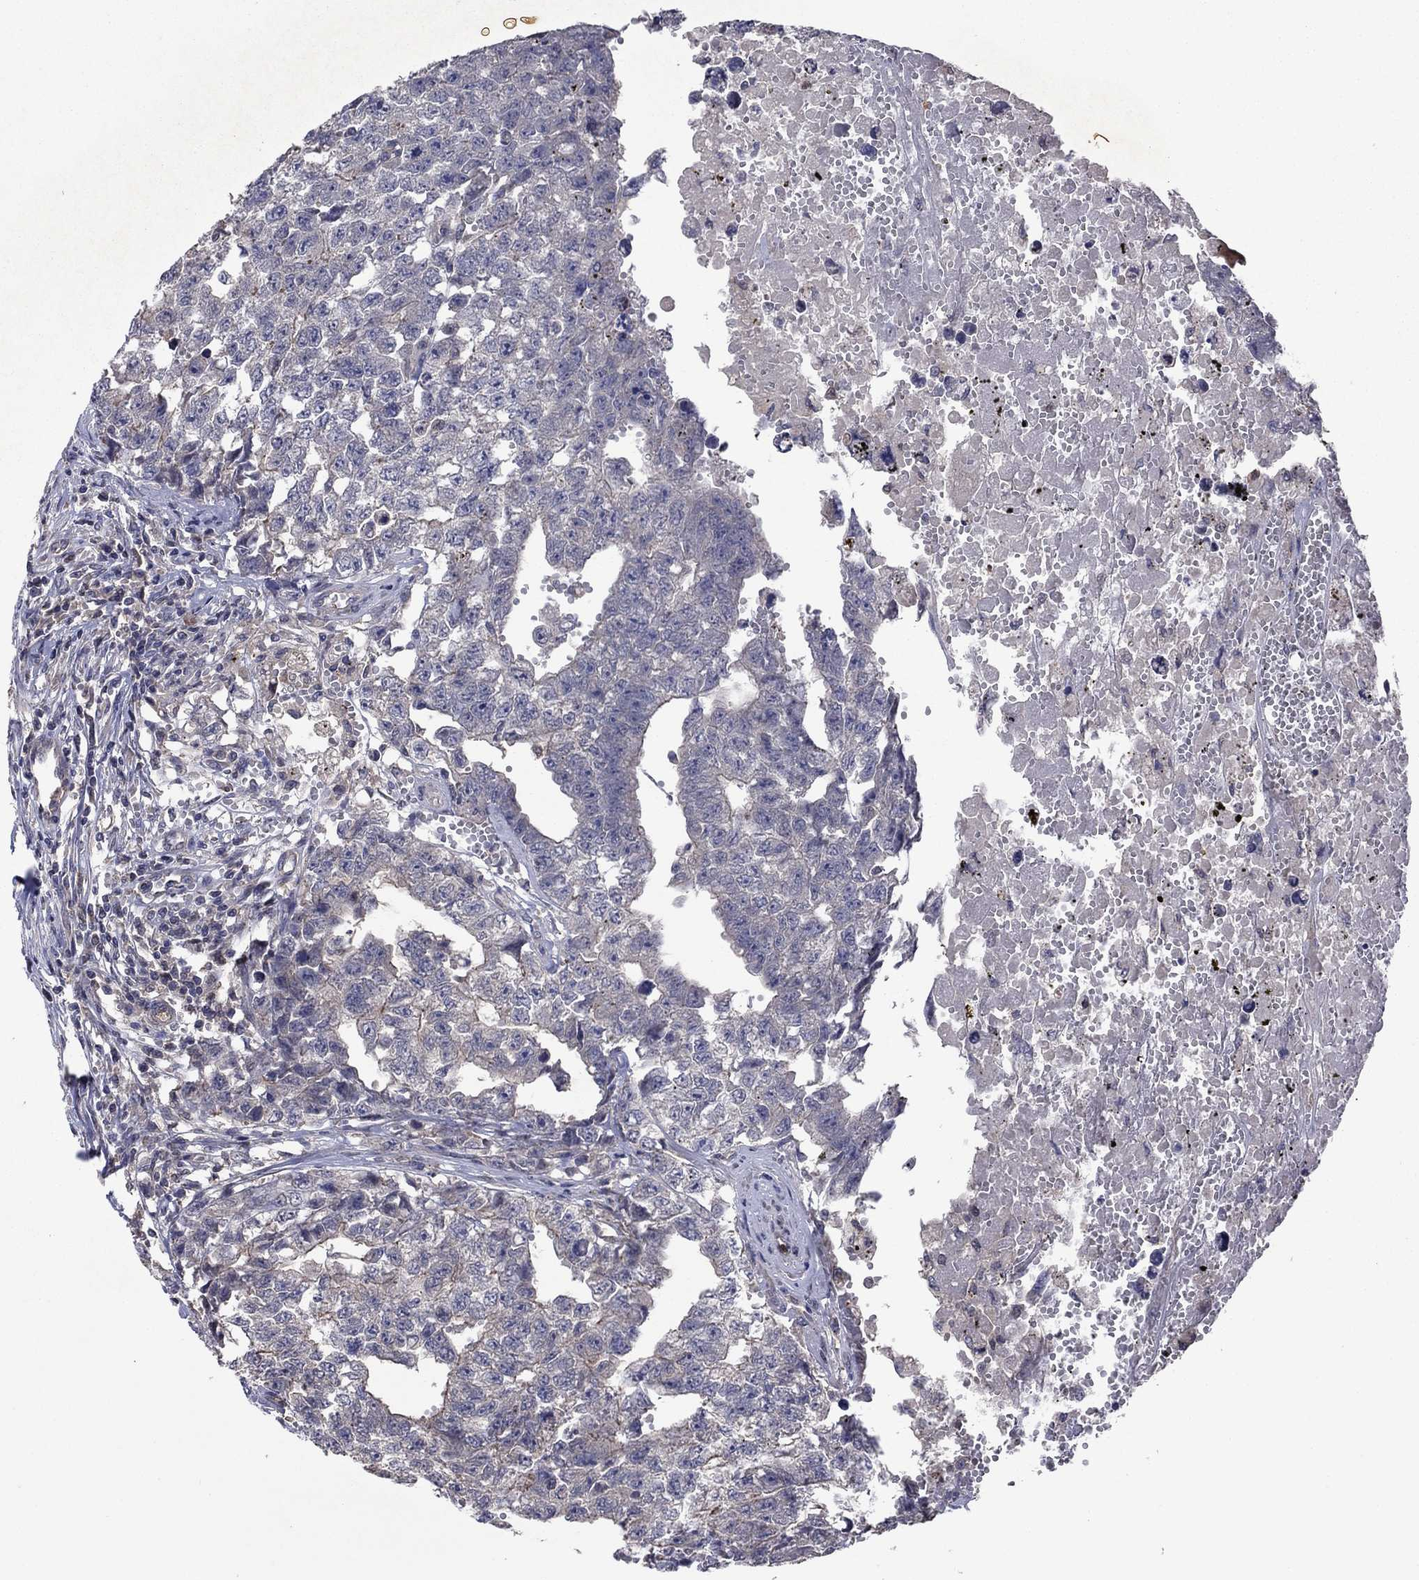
{"staining": {"intensity": "negative", "quantity": "none", "location": "none"}, "tissue": "testis cancer", "cell_type": "Tumor cells", "image_type": "cancer", "snomed": [{"axis": "morphology", "description": "Seminoma, NOS"}, {"axis": "morphology", "description": "Carcinoma, Embryonal, NOS"}, {"axis": "topography", "description": "Testis"}], "caption": "Protein analysis of embryonal carcinoma (testis) exhibits no significant expression in tumor cells.", "gene": "MSRB1", "patient": {"sex": "male", "age": 22}}